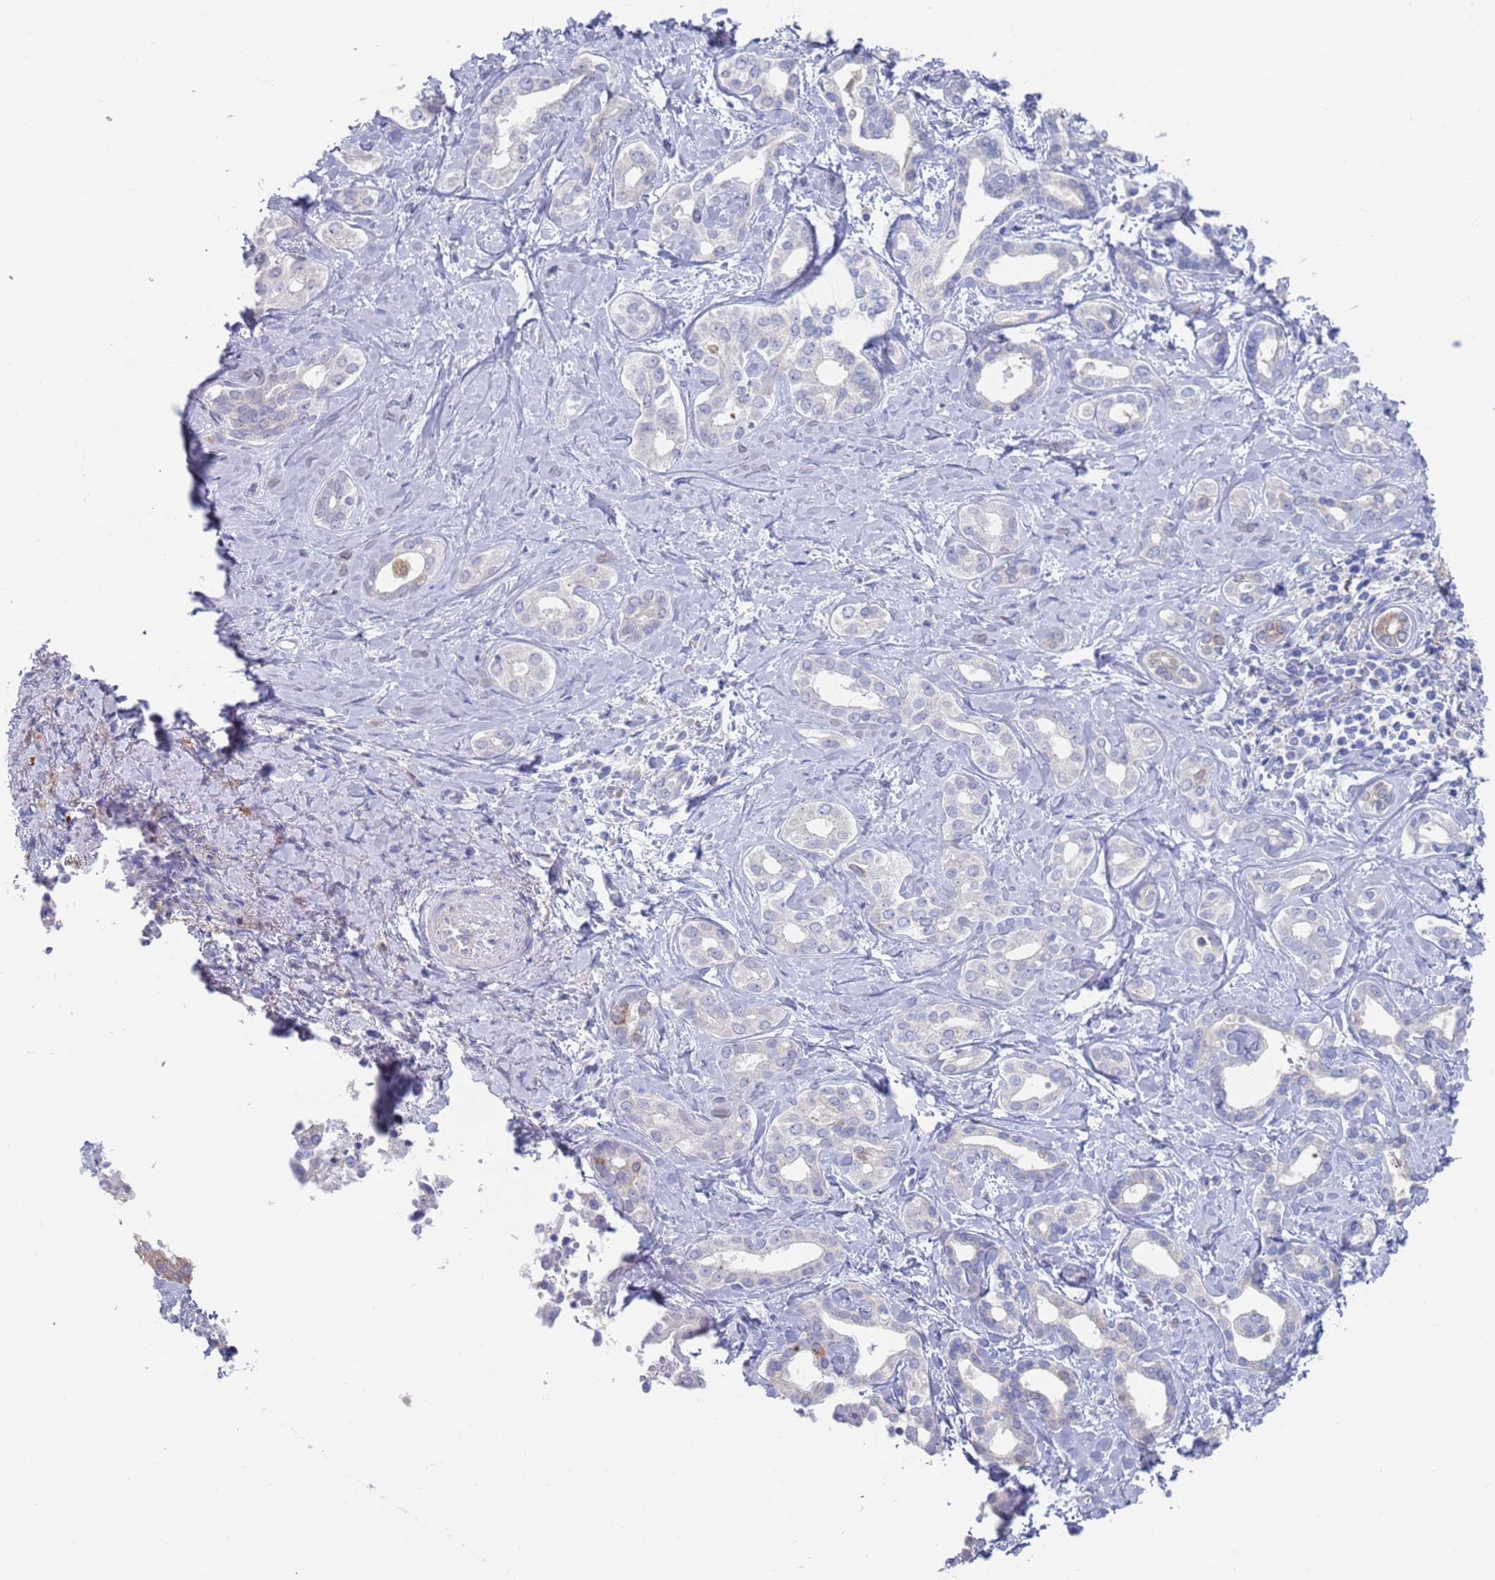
{"staining": {"intensity": "negative", "quantity": "none", "location": "none"}, "tissue": "liver cancer", "cell_type": "Tumor cells", "image_type": "cancer", "snomed": [{"axis": "morphology", "description": "Cholangiocarcinoma"}, {"axis": "topography", "description": "Liver"}], "caption": "This is a histopathology image of IHC staining of liver cancer (cholangiocarcinoma), which shows no positivity in tumor cells.", "gene": "FUCA1", "patient": {"sex": "female", "age": 77}}